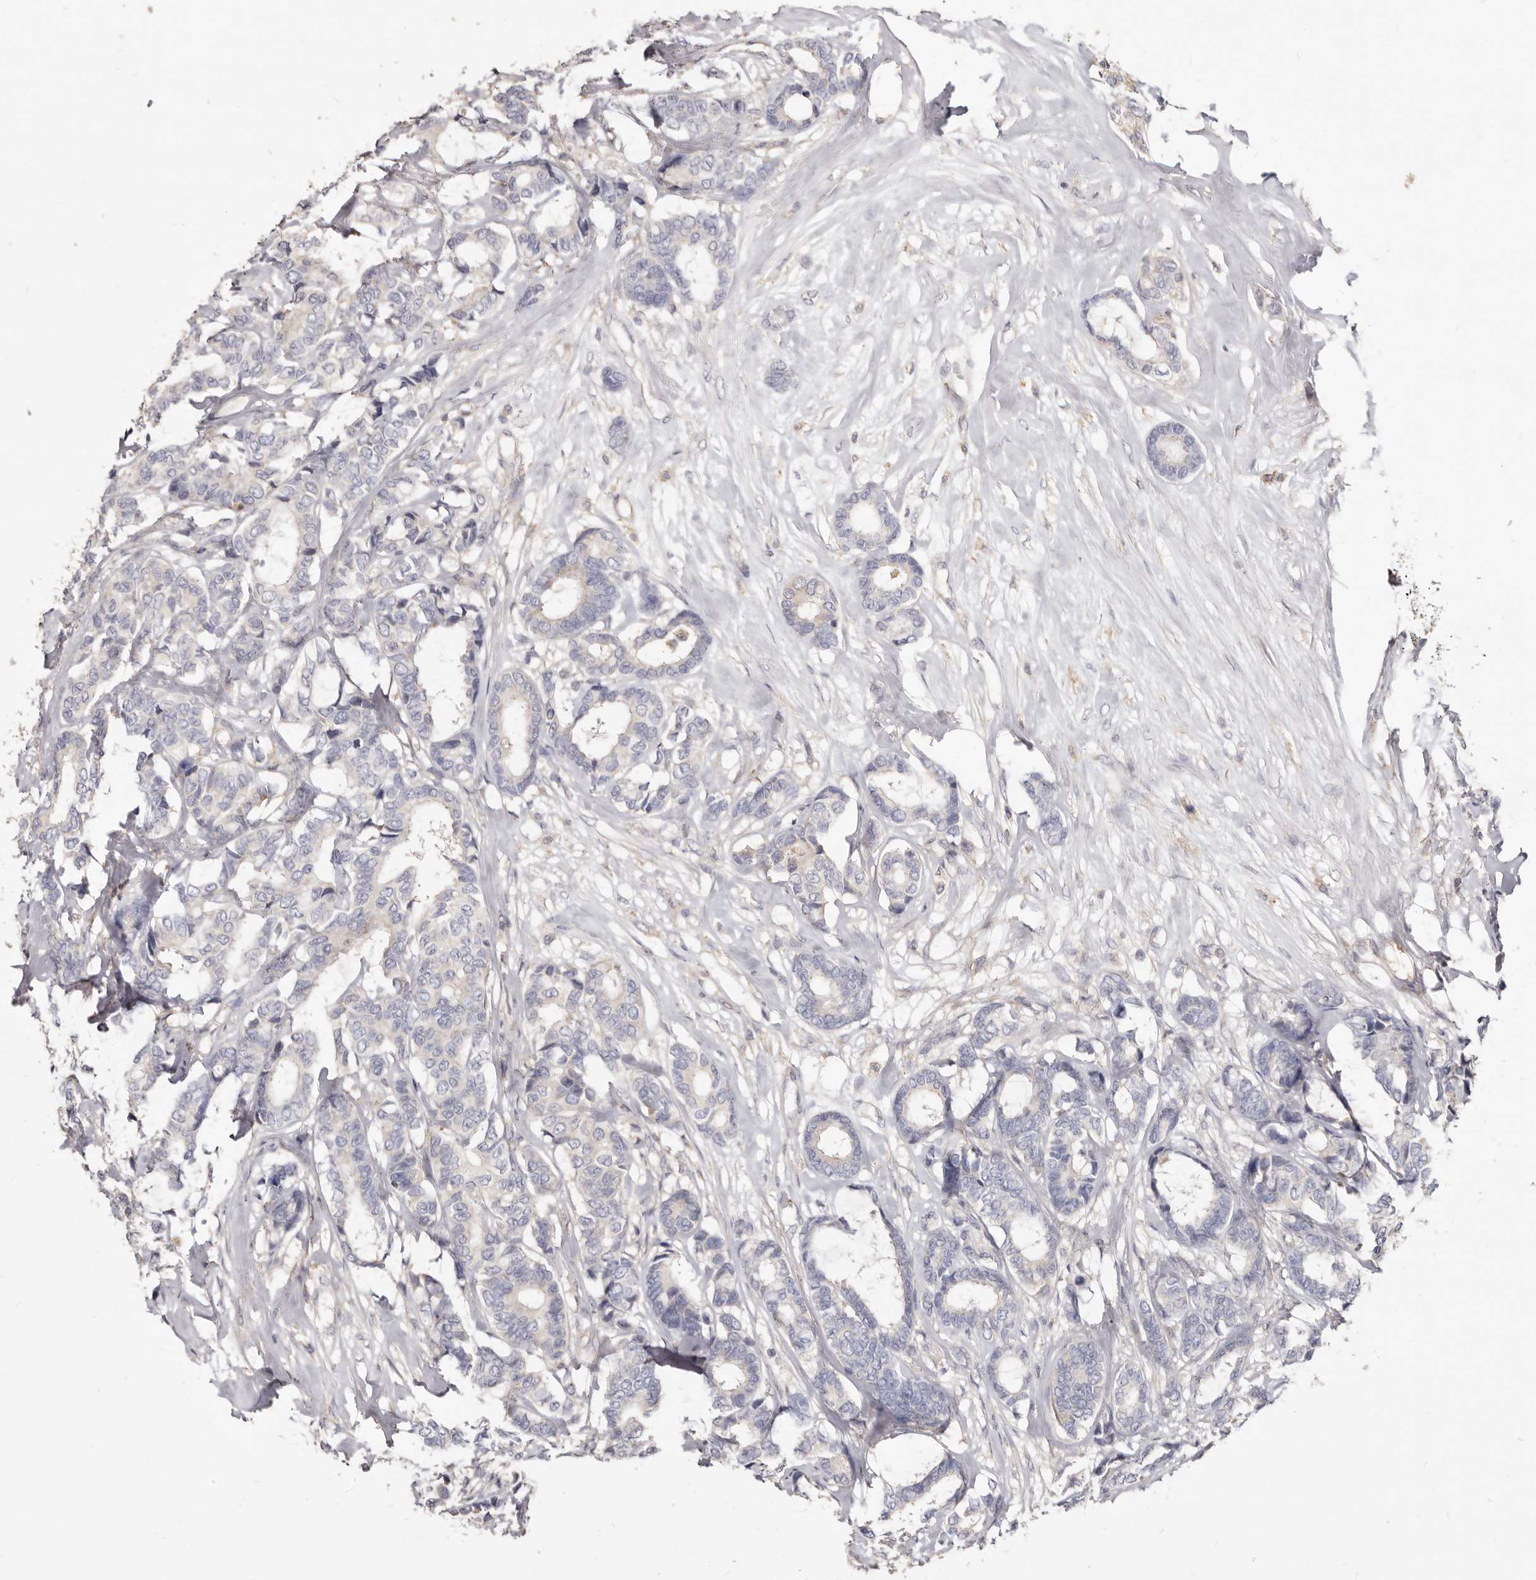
{"staining": {"intensity": "negative", "quantity": "none", "location": "none"}, "tissue": "breast cancer", "cell_type": "Tumor cells", "image_type": "cancer", "snomed": [{"axis": "morphology", "description": "Duct carcinoma"}, {"axis": "topography", "description": "Breast"}], "caption": "This is an IHC histopathology image of breast cancer (infiltrating ductal carcinoma). There is no expression in tumor cells.", "gene": "LRRC25", "patient": {"sex": "female", "age": 87}}